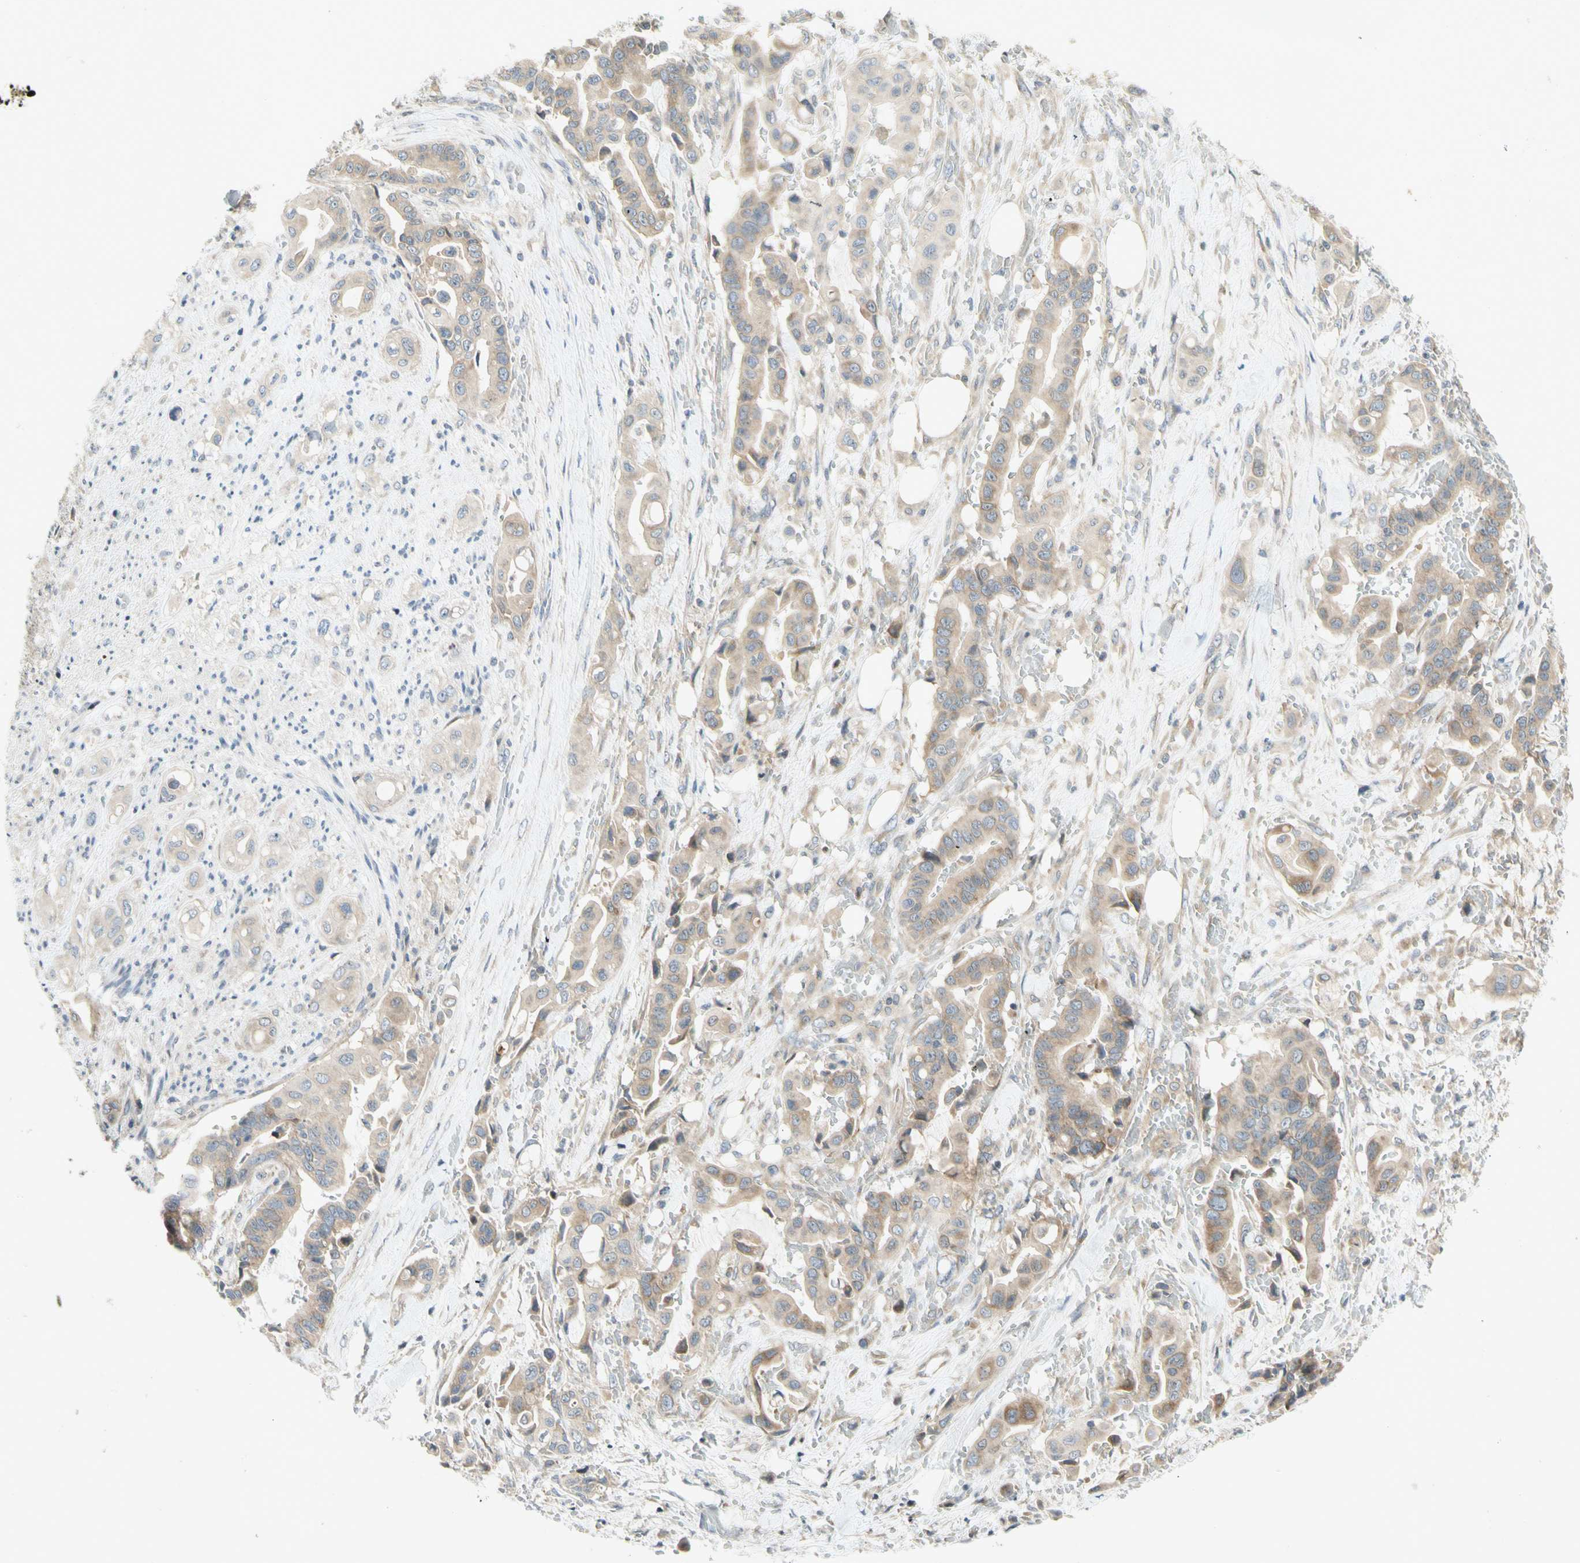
{"staining": {"intensity": "weak", "quantity": ">75%", "location": "cytoplasmic/membranous"}, "tissue": "liver cancer", "cell_type": "Tumor cells", "image_type": "cancer", "snomed": [{"axis": "morphology", "description": "Cholangiocarcinoma"}, {"axis": "topography", "description": "Liver"}], "caption": "A micrograph showing weak cytoplasmic/membranous positivity in about >75% of tumor cells in liver cancer (cholangiocarcinoma), as visualized by brown immunohistochemical staining.", "gene": "ETF1", "patient": {"sex": "female", "age": 61}}